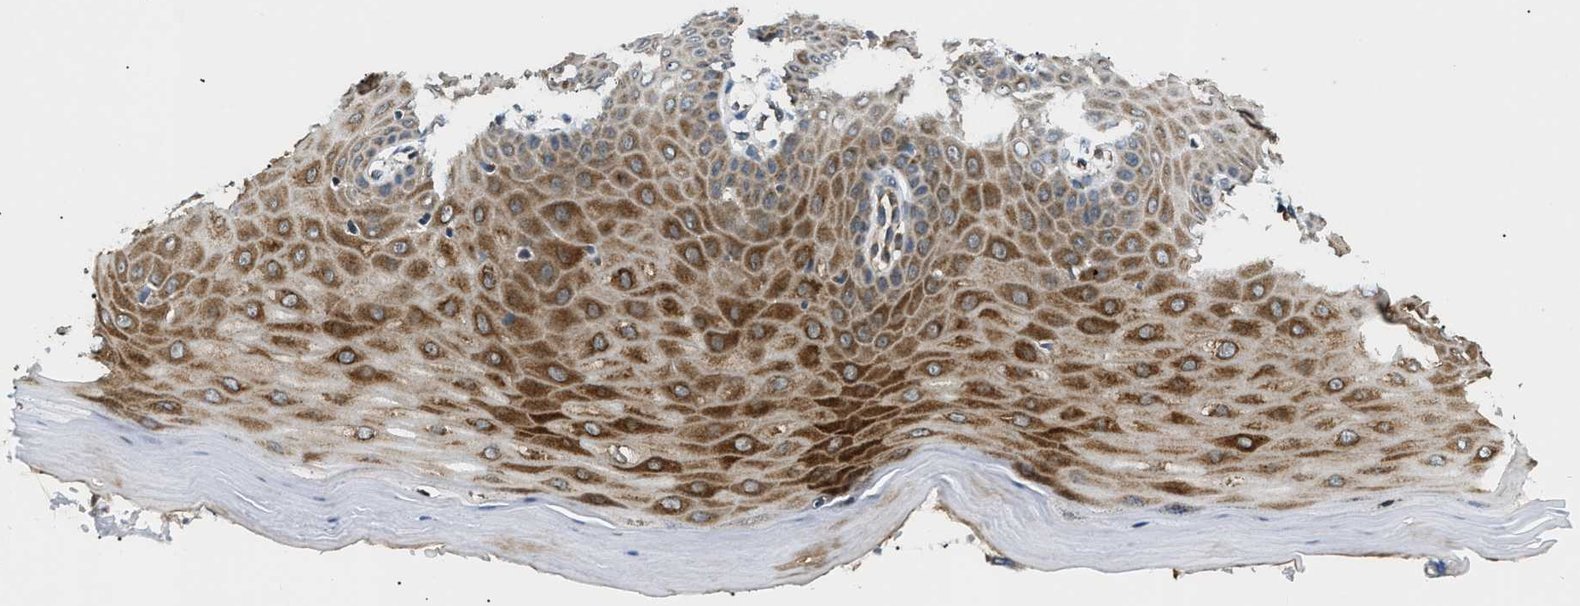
{"staining": {"intensity": "moderate", "quantity": ">75%", "location": "cytoplasmic/membranous"}, "tissue": "cervix", "cell_type": "Glandular cells", "image_type": "normal", "snomed": [{"axis": "morphology", "description": "Normal tissue, NOS"}, {"axis": "topography", "description": "Cervix"}], "caption": "Immunohistochemistry (IHC) image of unremarkable cervix: cervix stained using IHC shows medium levels of moderate protein expression localized specifically in the cytoplasmic/membranous of glandular cells, appearing as a cytoplasmic/membranous brown color.", "gene": "SRPK1", "patient": {"sex": "female", "age": 55}}